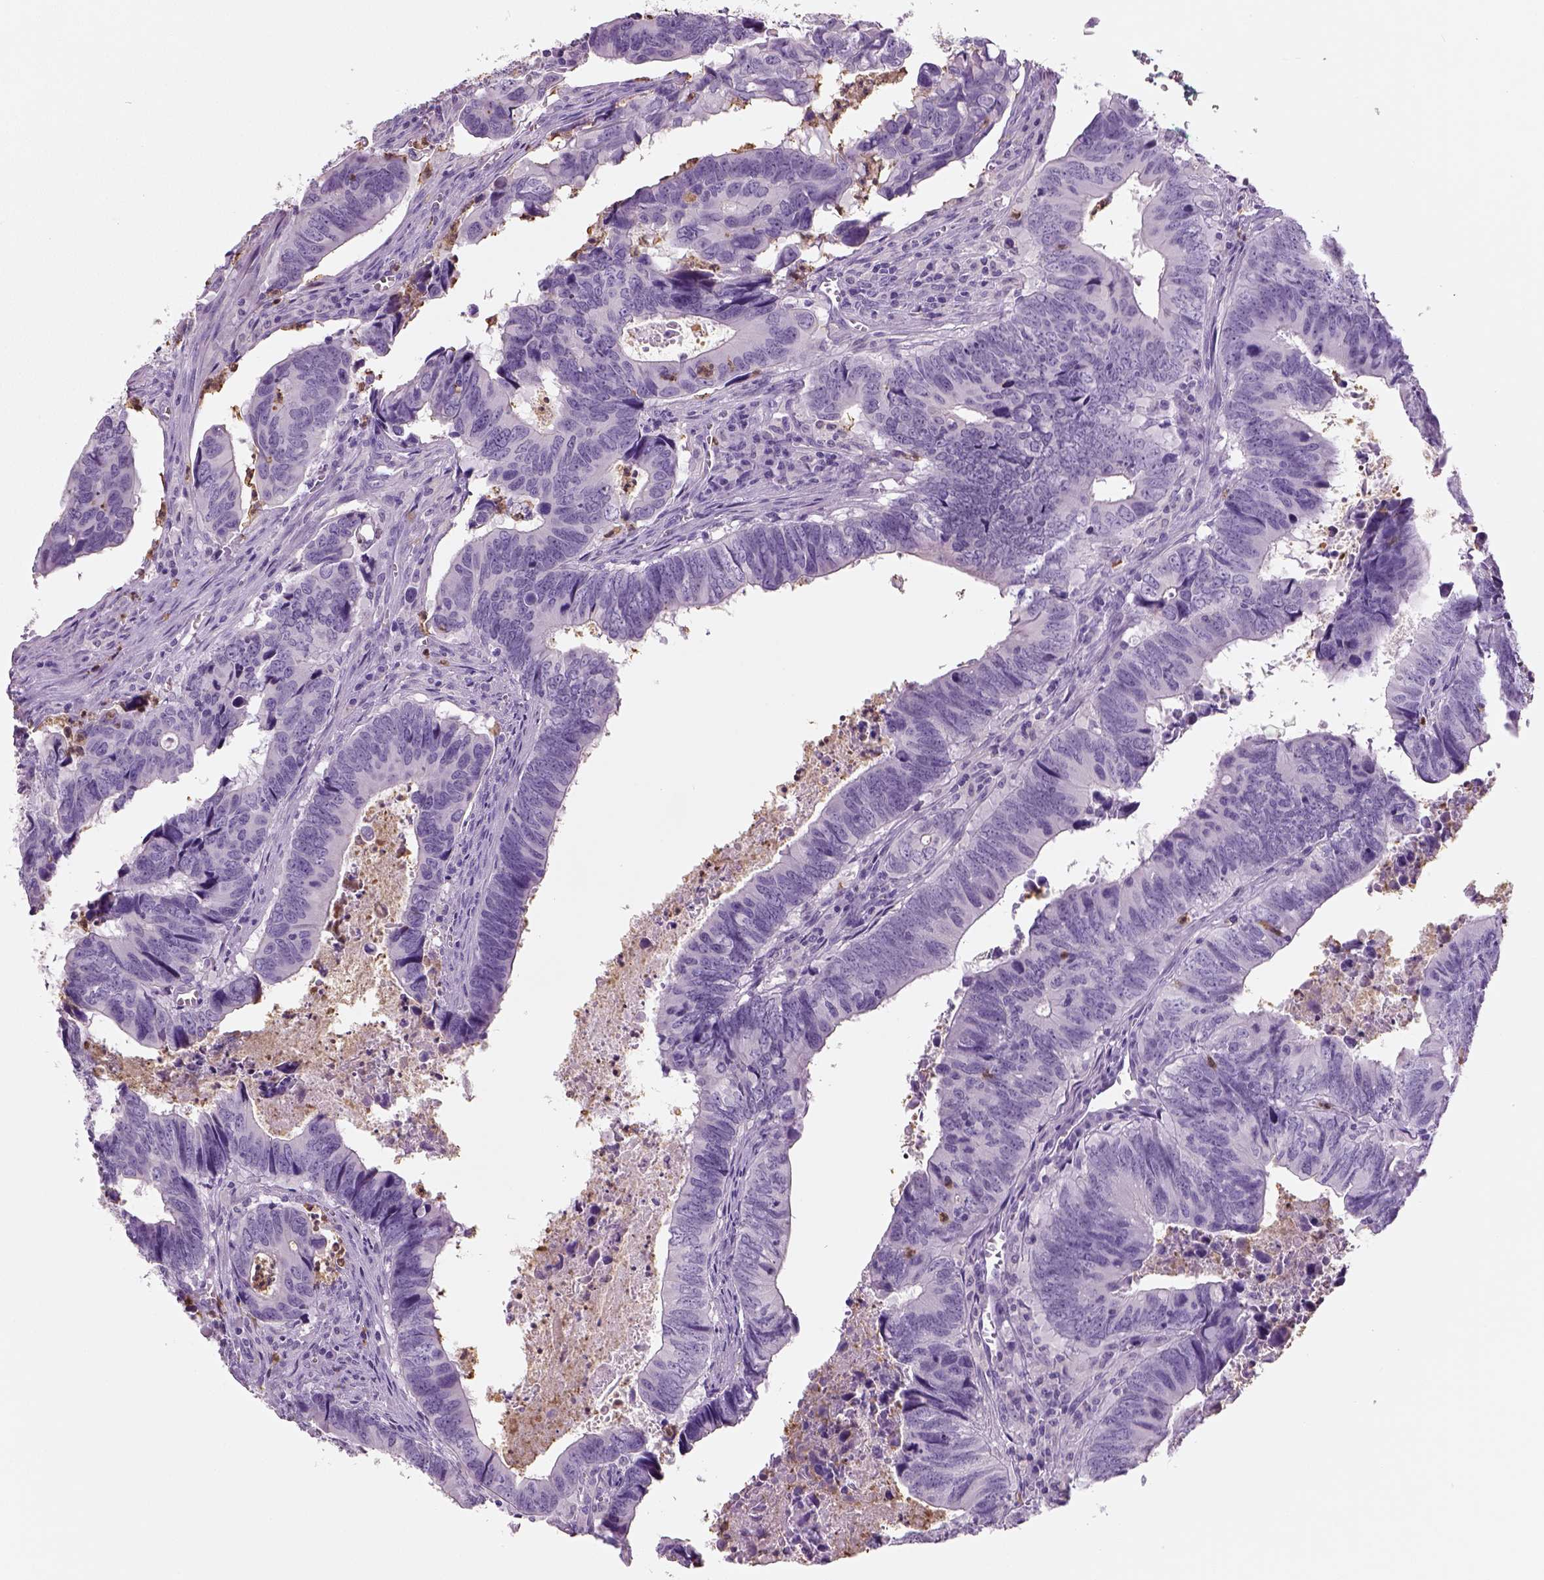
{"staining": {"intensity": "negative", "quantity": "none", "location": "none"}, "tissue": "colorectal cancer", "cell_type": "Tumor cells", "image_type": "cancer", "snomed": [{"axis": "morphology", "description": "Adenocarcinoma, NOS"}, {"axis": "topography", "description": "Colon"}], "caption": "The photomicrograph shows no staining of tumor cells in colorectal cancer (adenocarcinoma).", "gene": "NECAB2", "patient": {"sex": "female", "age": 82}}